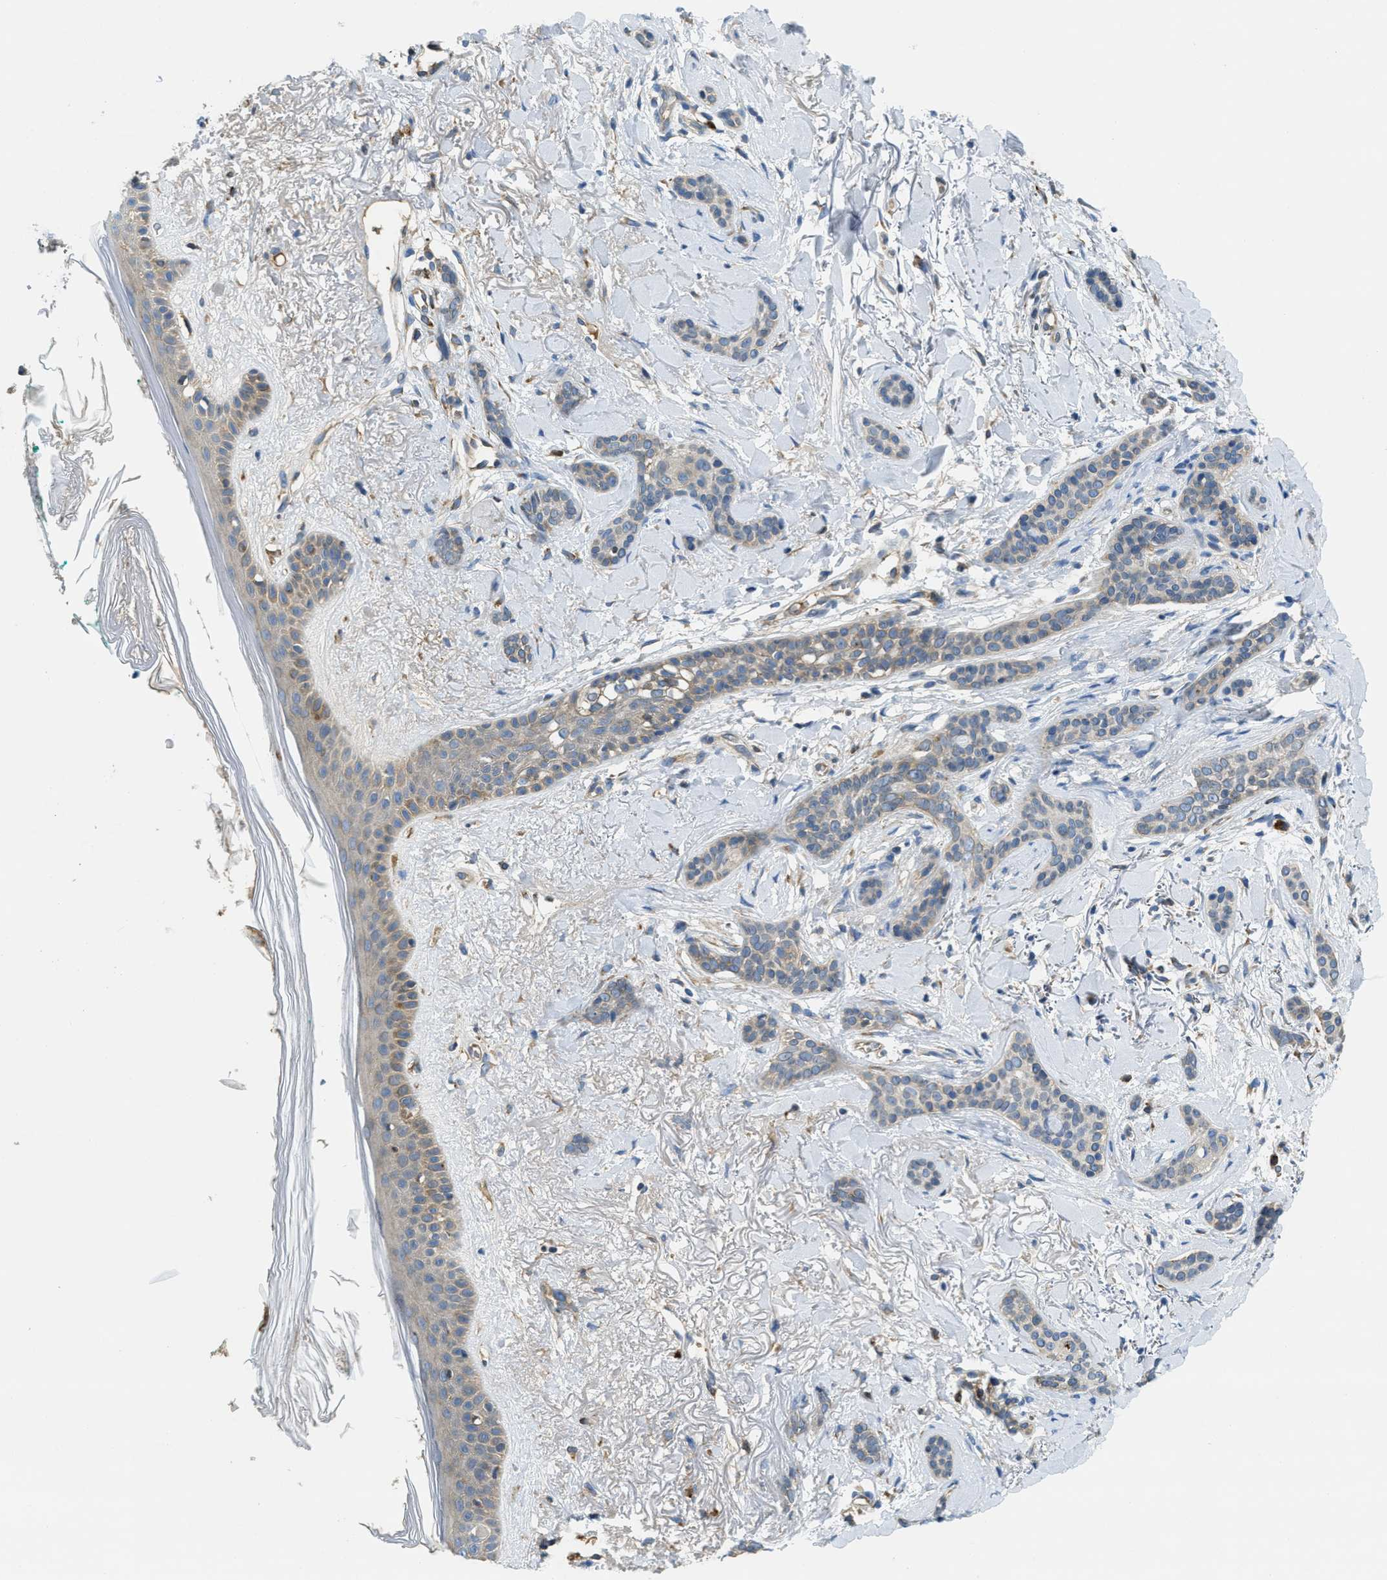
{"staining": {"intensity": "negative", "quantity": "none", "location": "none"}, "tissue": "skin cancer", "cell_type": "Tumor cells", "image_type": "cancer", "snomed": [{"axis": "morphology", "description": "Basal cell carcinoma"}, {"axis": "morphology", "description": "Adnexal tumor, benign"}, {"axis": "topography", "description": "Skin"}], "caption": "Basal cell carcinoma (skin) was stained to show a protein in brown. There is no significant staining in tumor cells. (DAB (3,3'-diaminobenzidine) immunohistochemistry, high magnification).", "gene": "SSR1", "patient": {"sex": "female", "age": 42}}